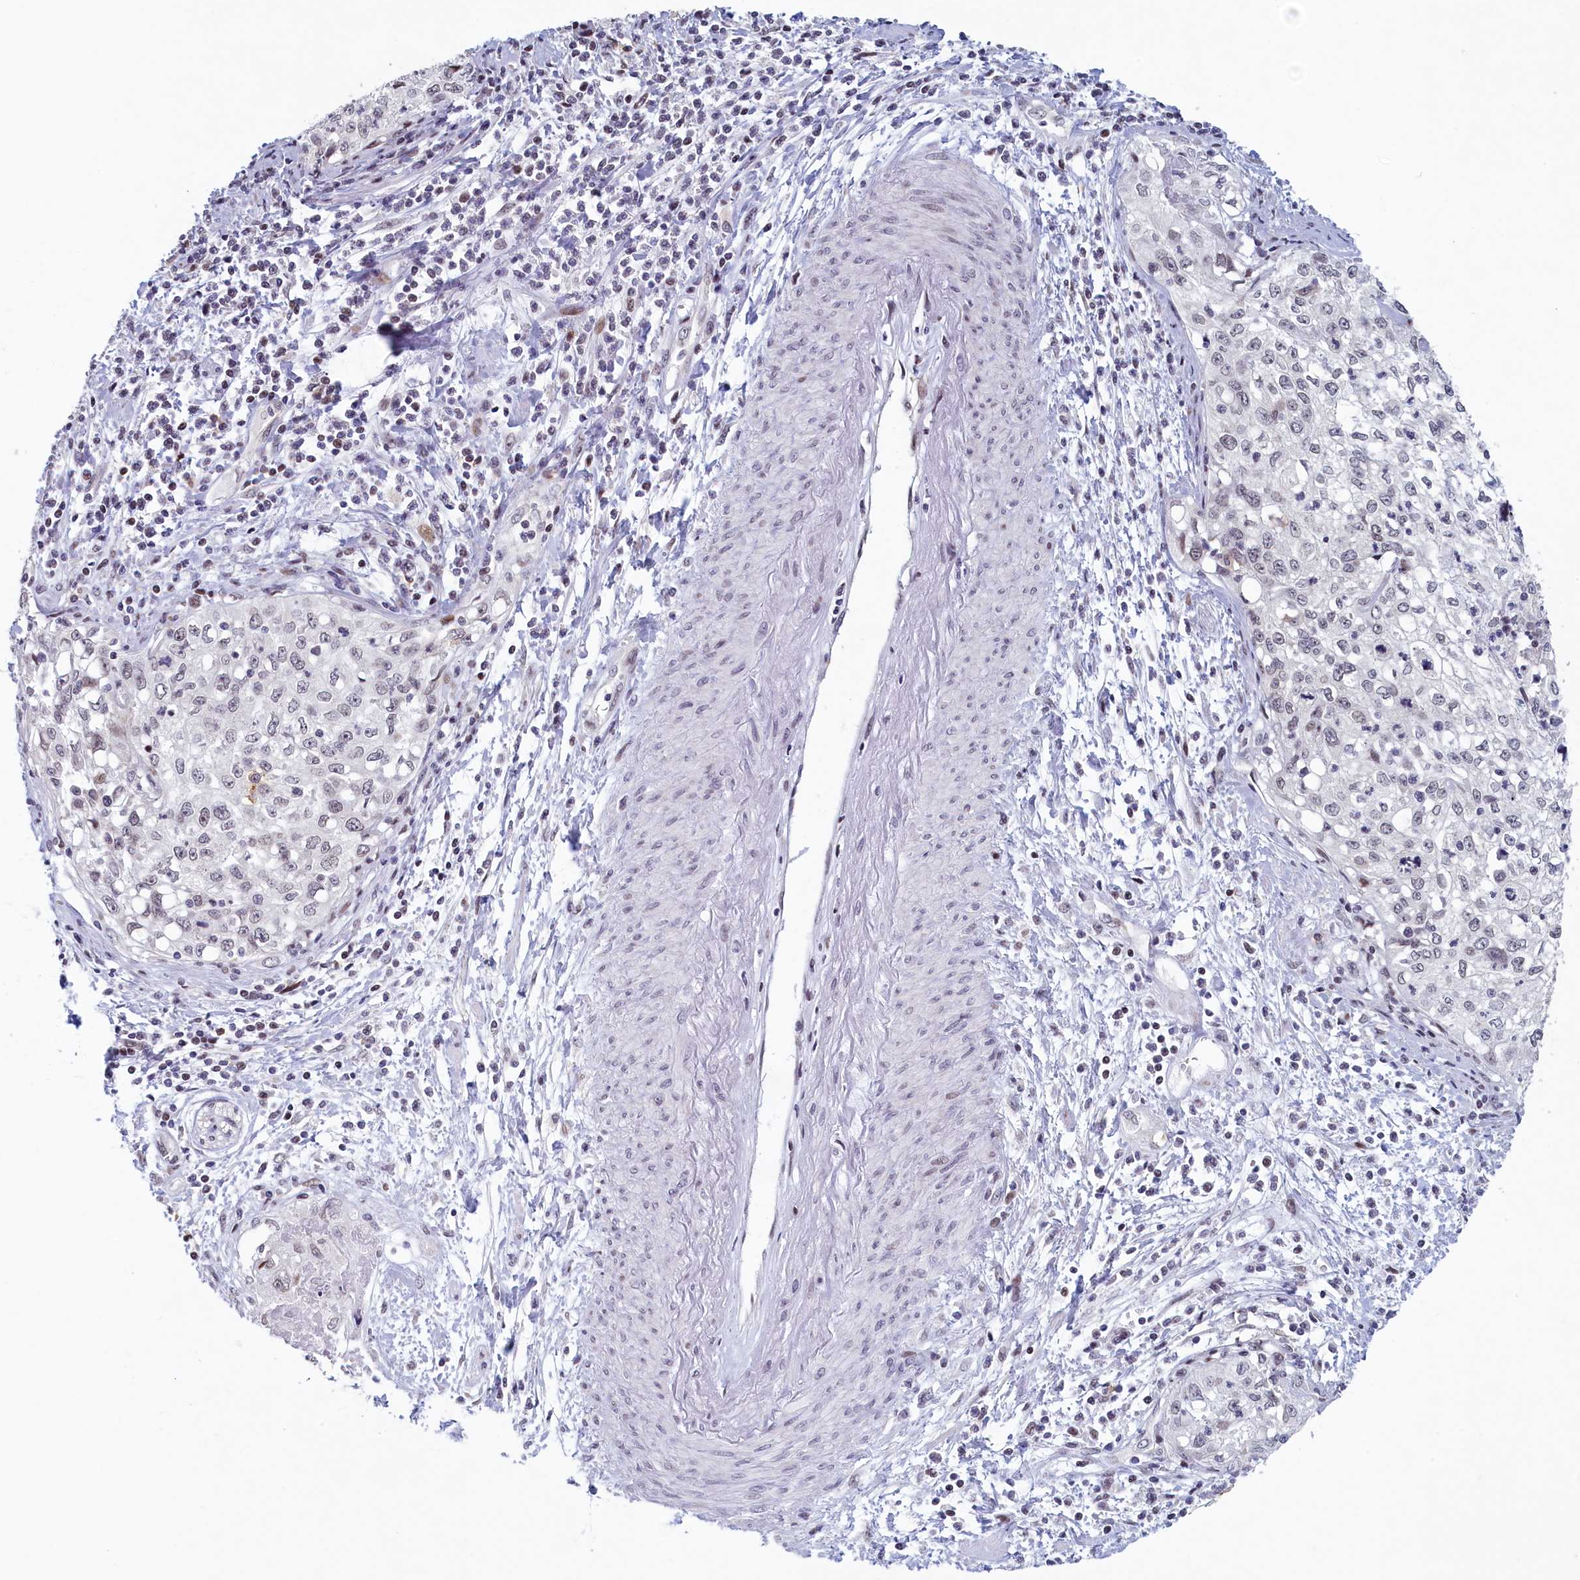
{"staining": {"intensity": "moderate", "quantity": "<25%", "location": "nuclear"}, "tissue": "cervical cancer", "cell_type": "Tumor cells", "image_type": "cancer", "snomed": [{"axis": "morphology", "description": "Squamous cell carcinoma, NOS"}, {"axis": "topography", "description": "Cervix"}], "caption": "This is a photomicrograph of immunohistochemistry staining of cervical cancer (squamous cell carcinoma), which shows moderate staining in the nuclear of tumor cells.", "gene": "ATF7IP2", "patient": {"sex": "female", "age": 57}}